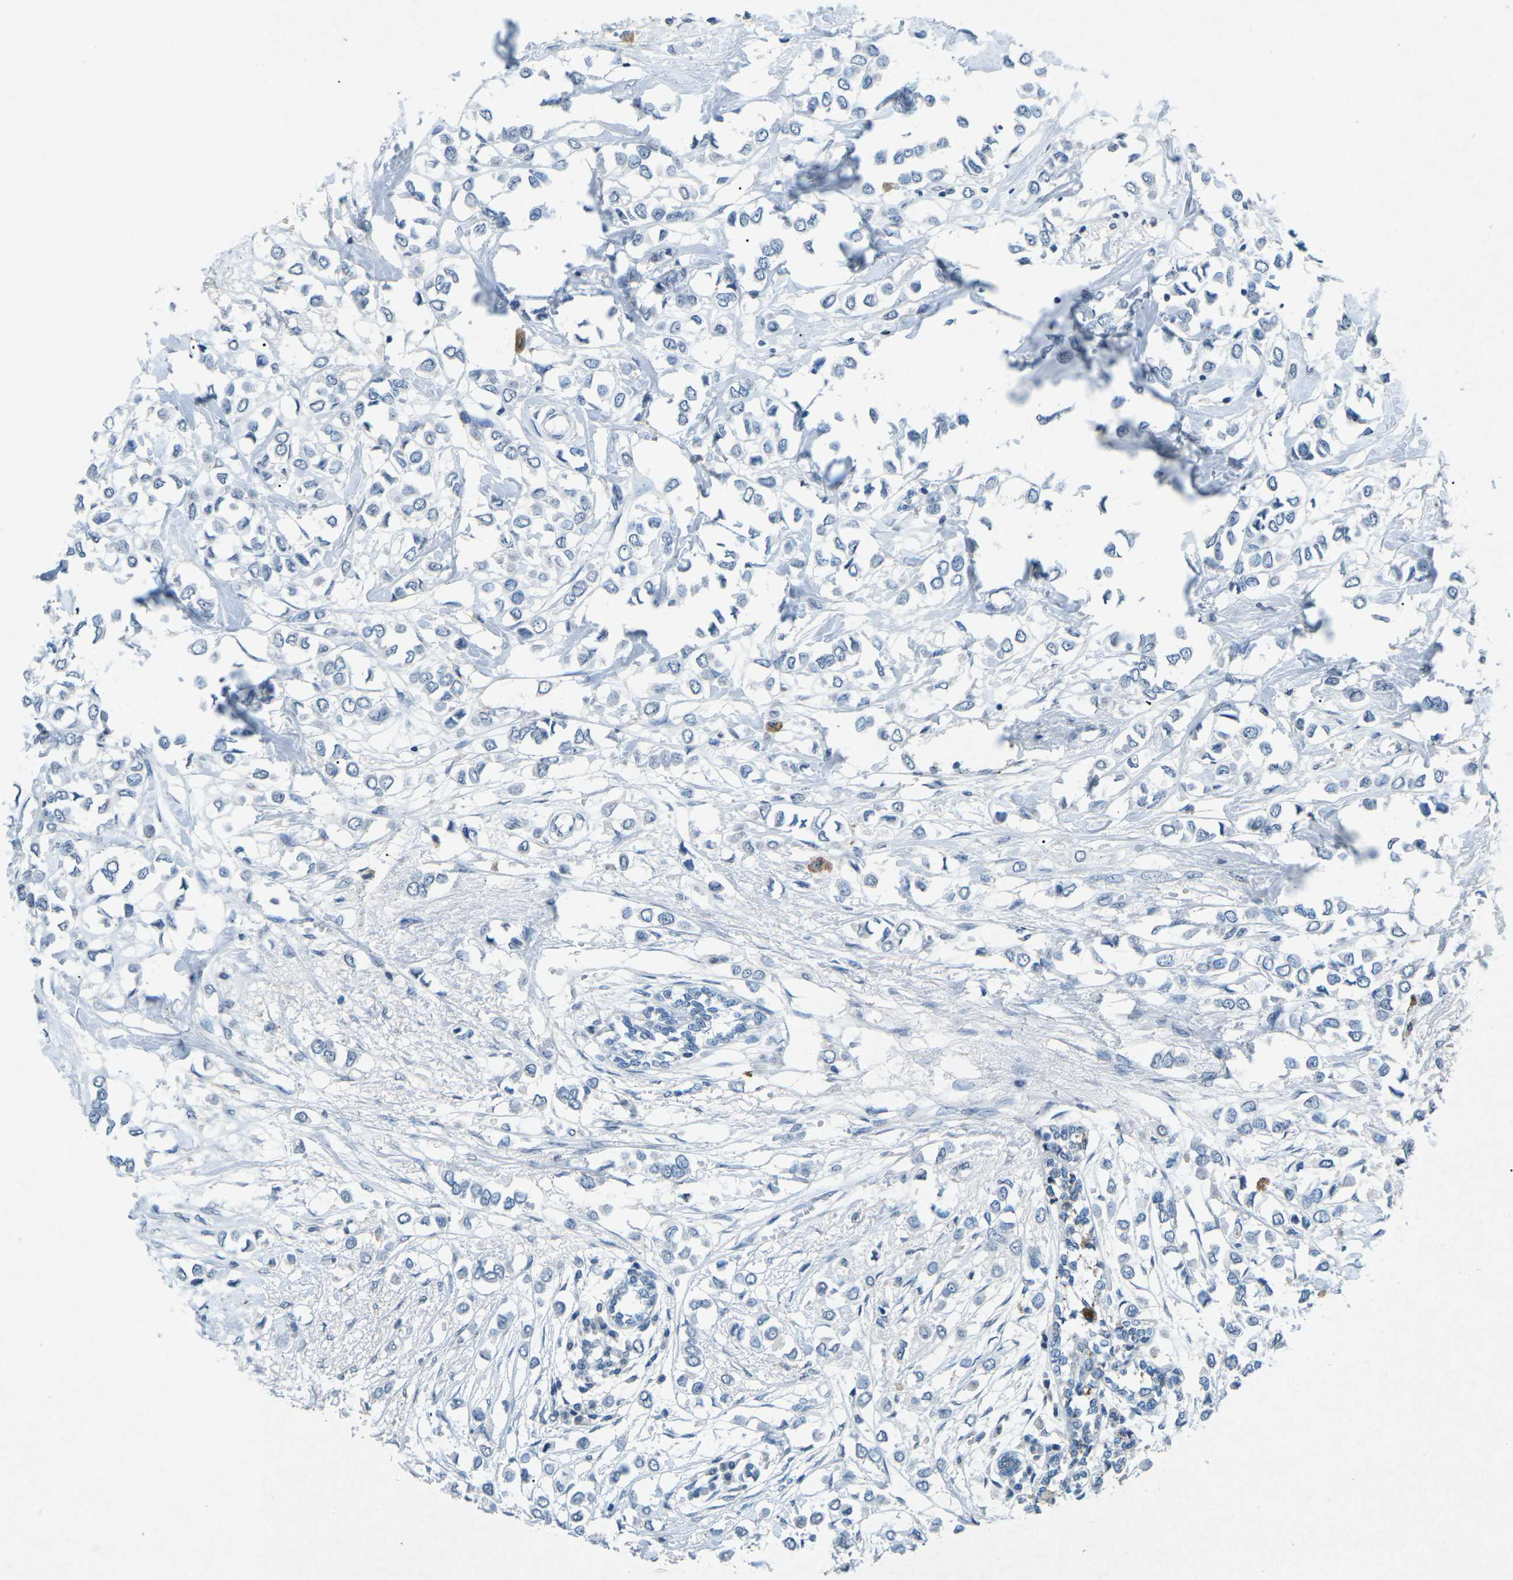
{"staining": {"intensity": "negative", "quantity": "none", "location": "none"}, "tissue": "breast cancer", "cell_type": "Tumor cells", "image_type": "cancer", "snomed": [{"axis": "morphology", "description": "Lobular carcinoma"}, {"axis": "topography", "description": "Breast"}], "caption": "The image reveals no staining of tumor cells in breast cancer (lobular carcinoma). (DAB immunohistochemistry (IHC) visualized using brightfield microscopy, high magnification).", "gene": "A1BG", "patient": {"sex": "female", "age": 51}}